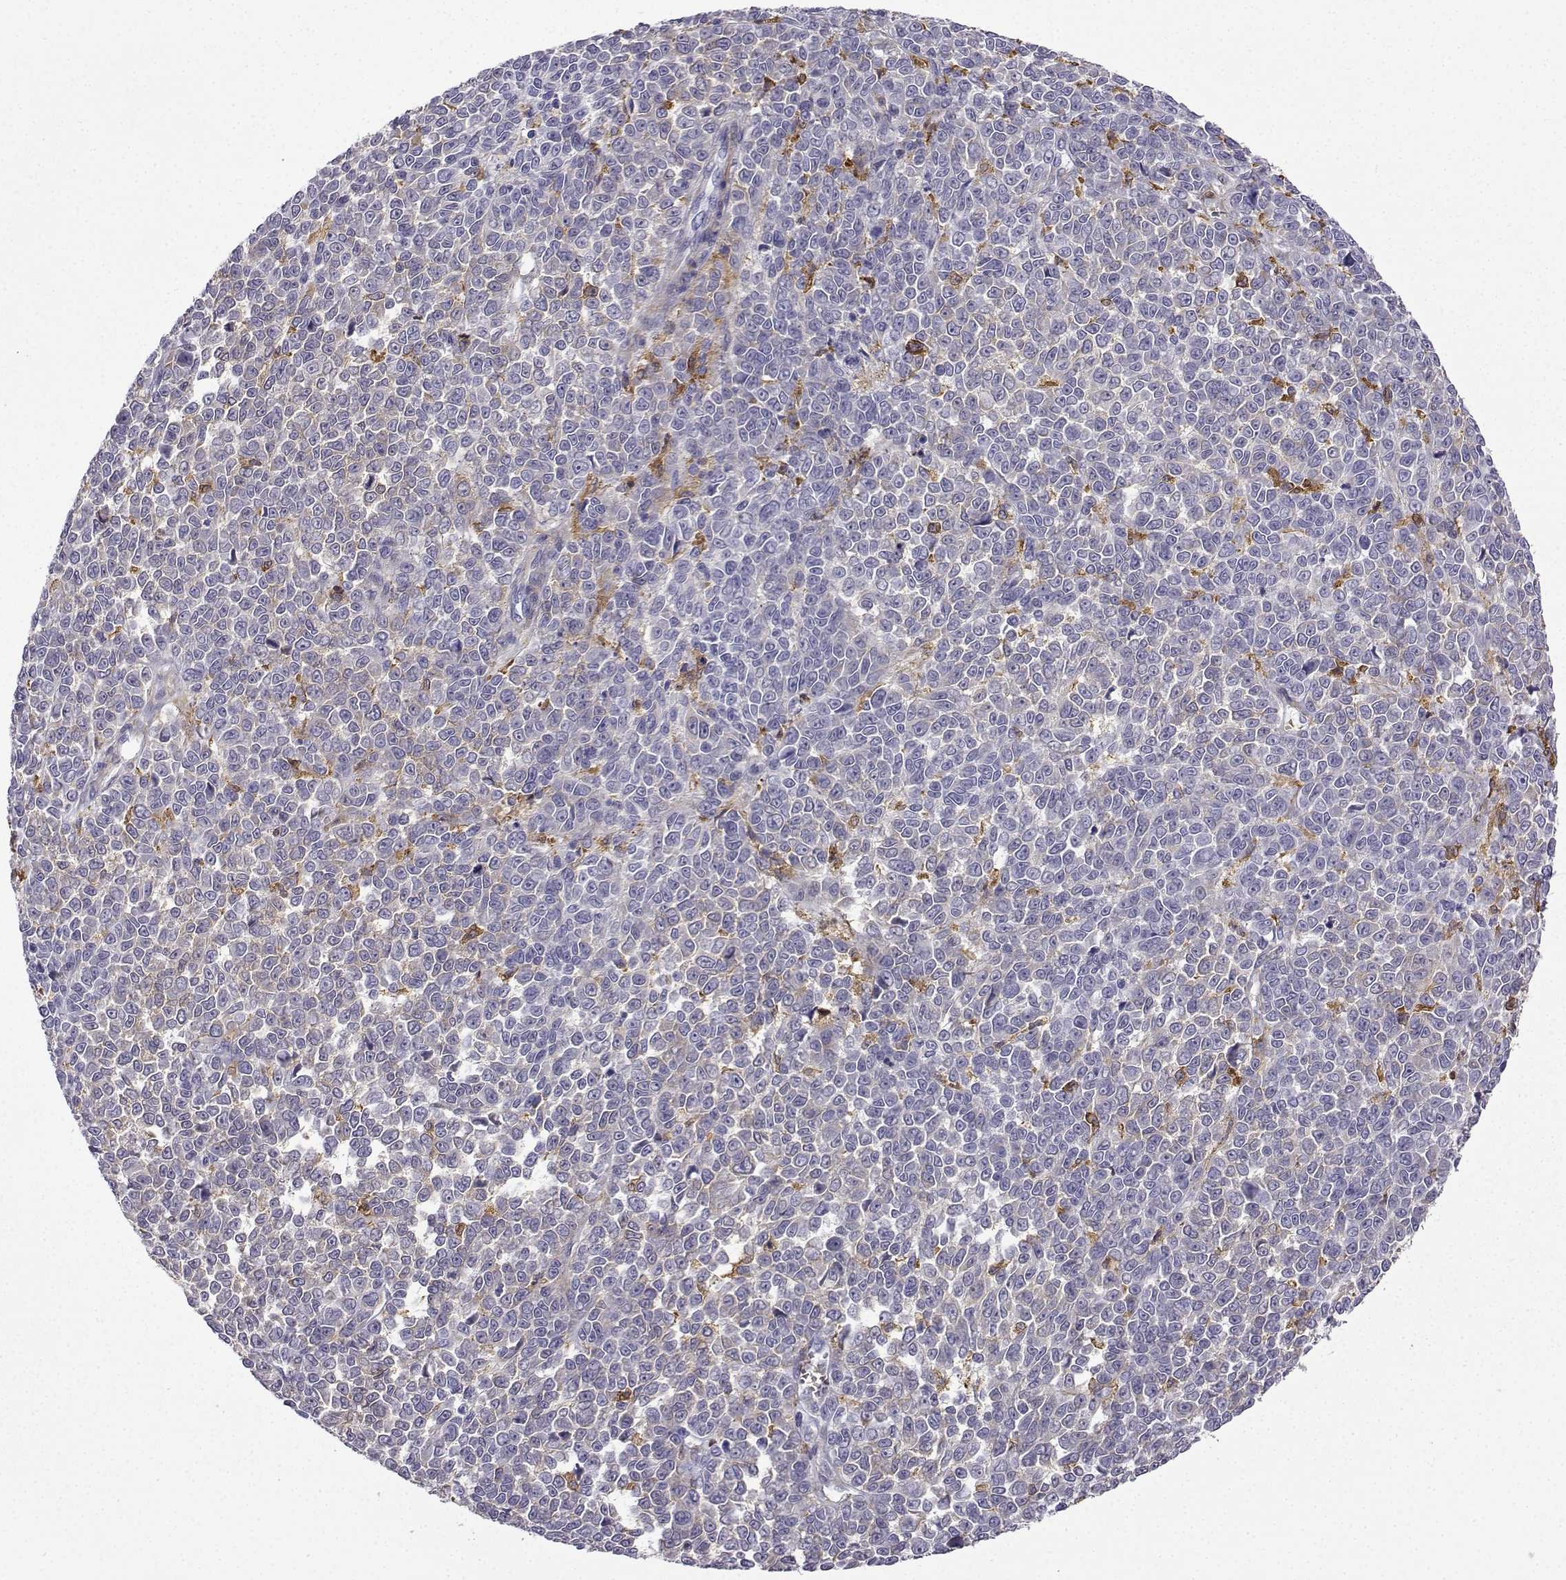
{"staining": {"intensity": "negative", "quantity": "none", "location": "none"}, "tissue": "melanoma", "cell_type": "Tumor cells", "image_type": "cancer", "snomed": [{"axis": "morphology", "description": "Malignant melanoma, NOS"}, {"axis": "topography", "description": "Skin"}], "caption": "This is an immunohistochemistry (IHC) photomicrograph of melanoma. There is no expression in tumor cells.", "gene": "DOCK10", "patient": {"sex": "female", "age": 95}}